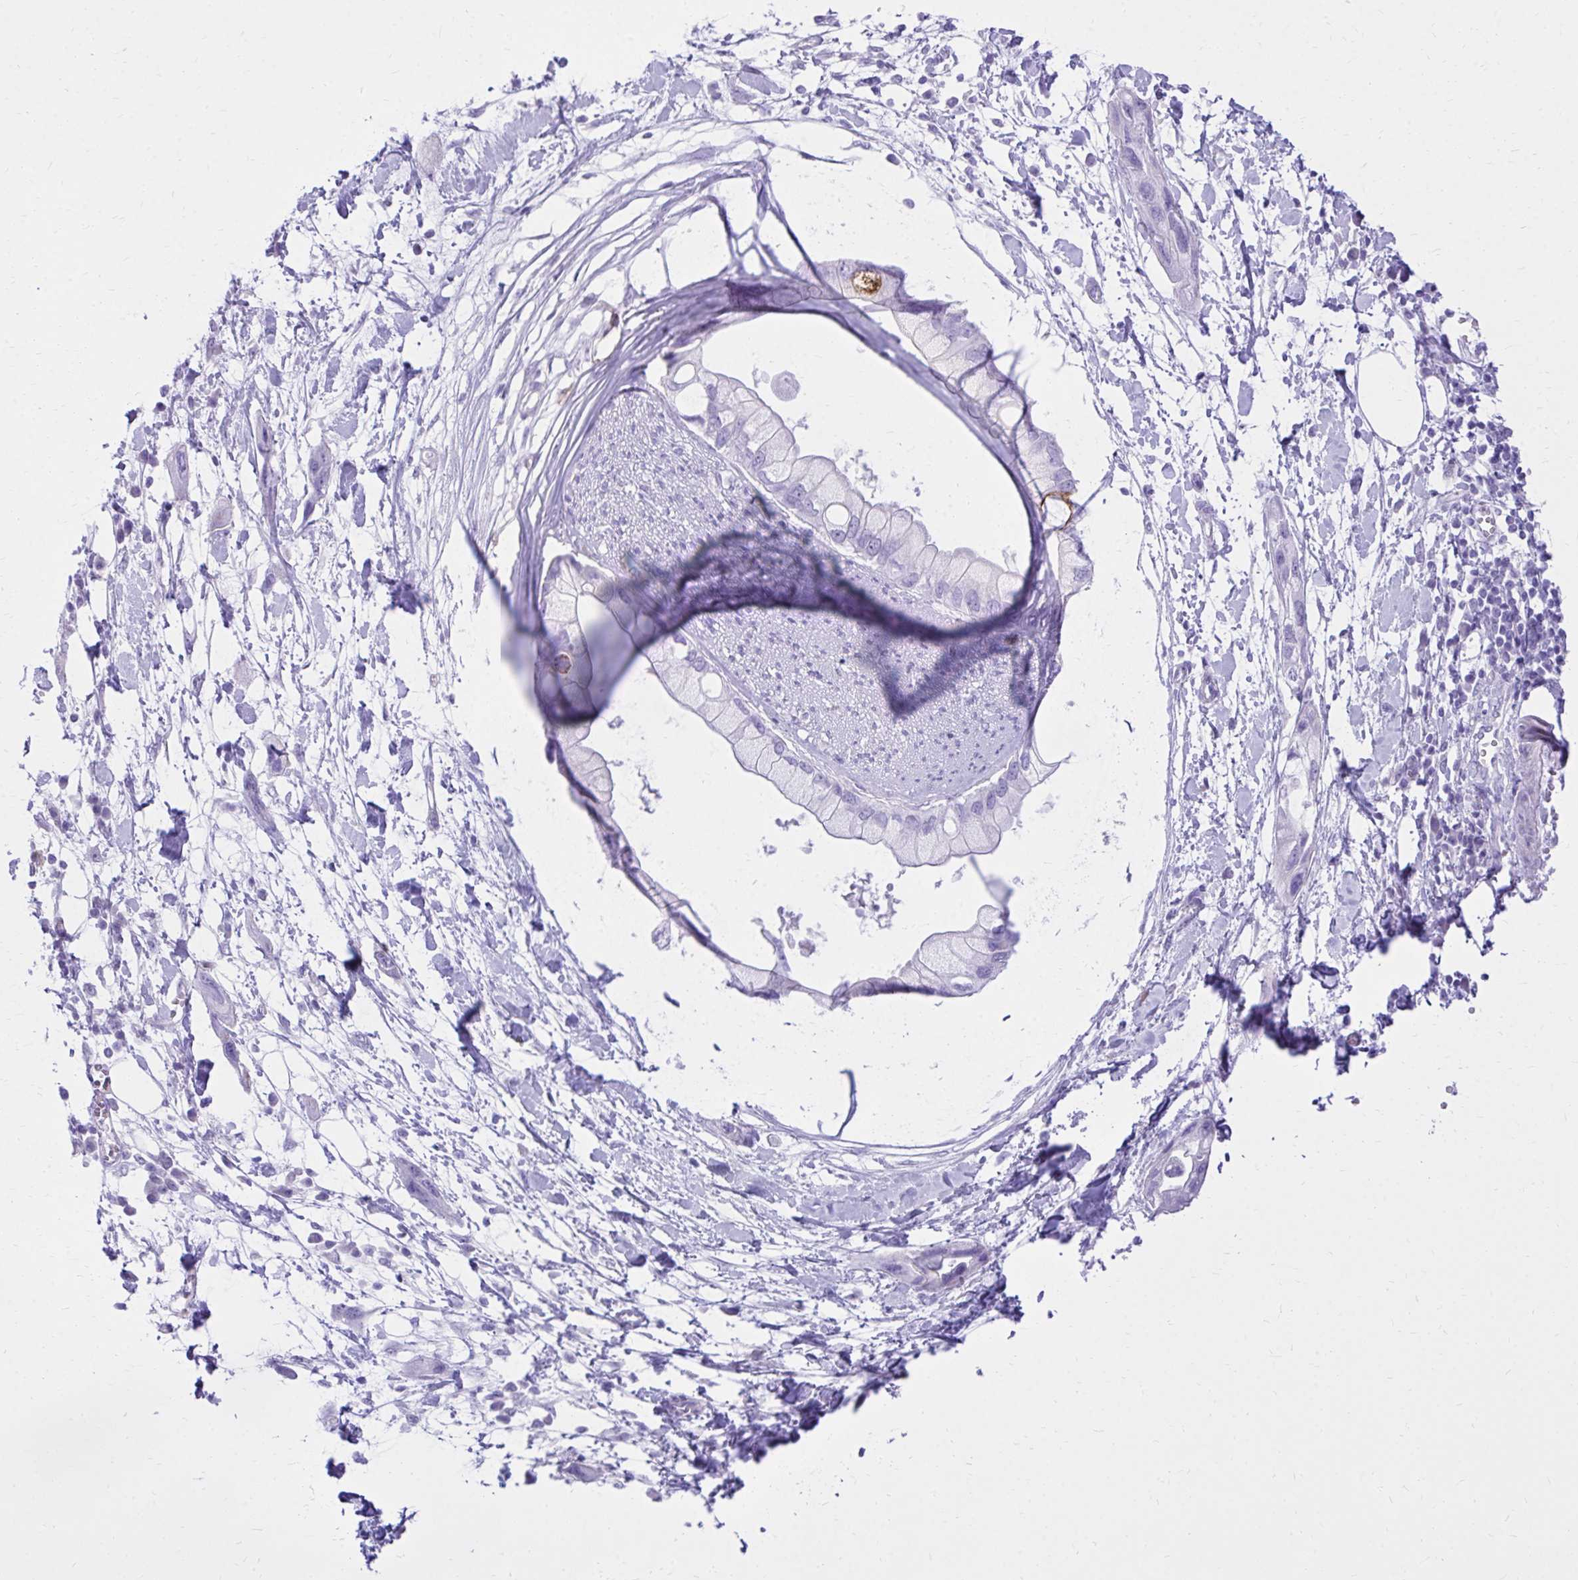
{"staining": {"intensity": "negative", "quantity": "none", "location": "none"}, "tissue": "pancreatic cancer", "cell_type": "Tumor cells", "image_type": "cancer", "snomed": [{"axis": "morphology", "description": "Adenocarcinoma, NOS"}, {"axis": "topography", "description": "Pancreas"}], "caption": "Tumor cells are negative for protein expression in human adenocarcinoma (pancreatic).", "gene": "PELI3", "patient": {"sex": "female", "age": 73}}